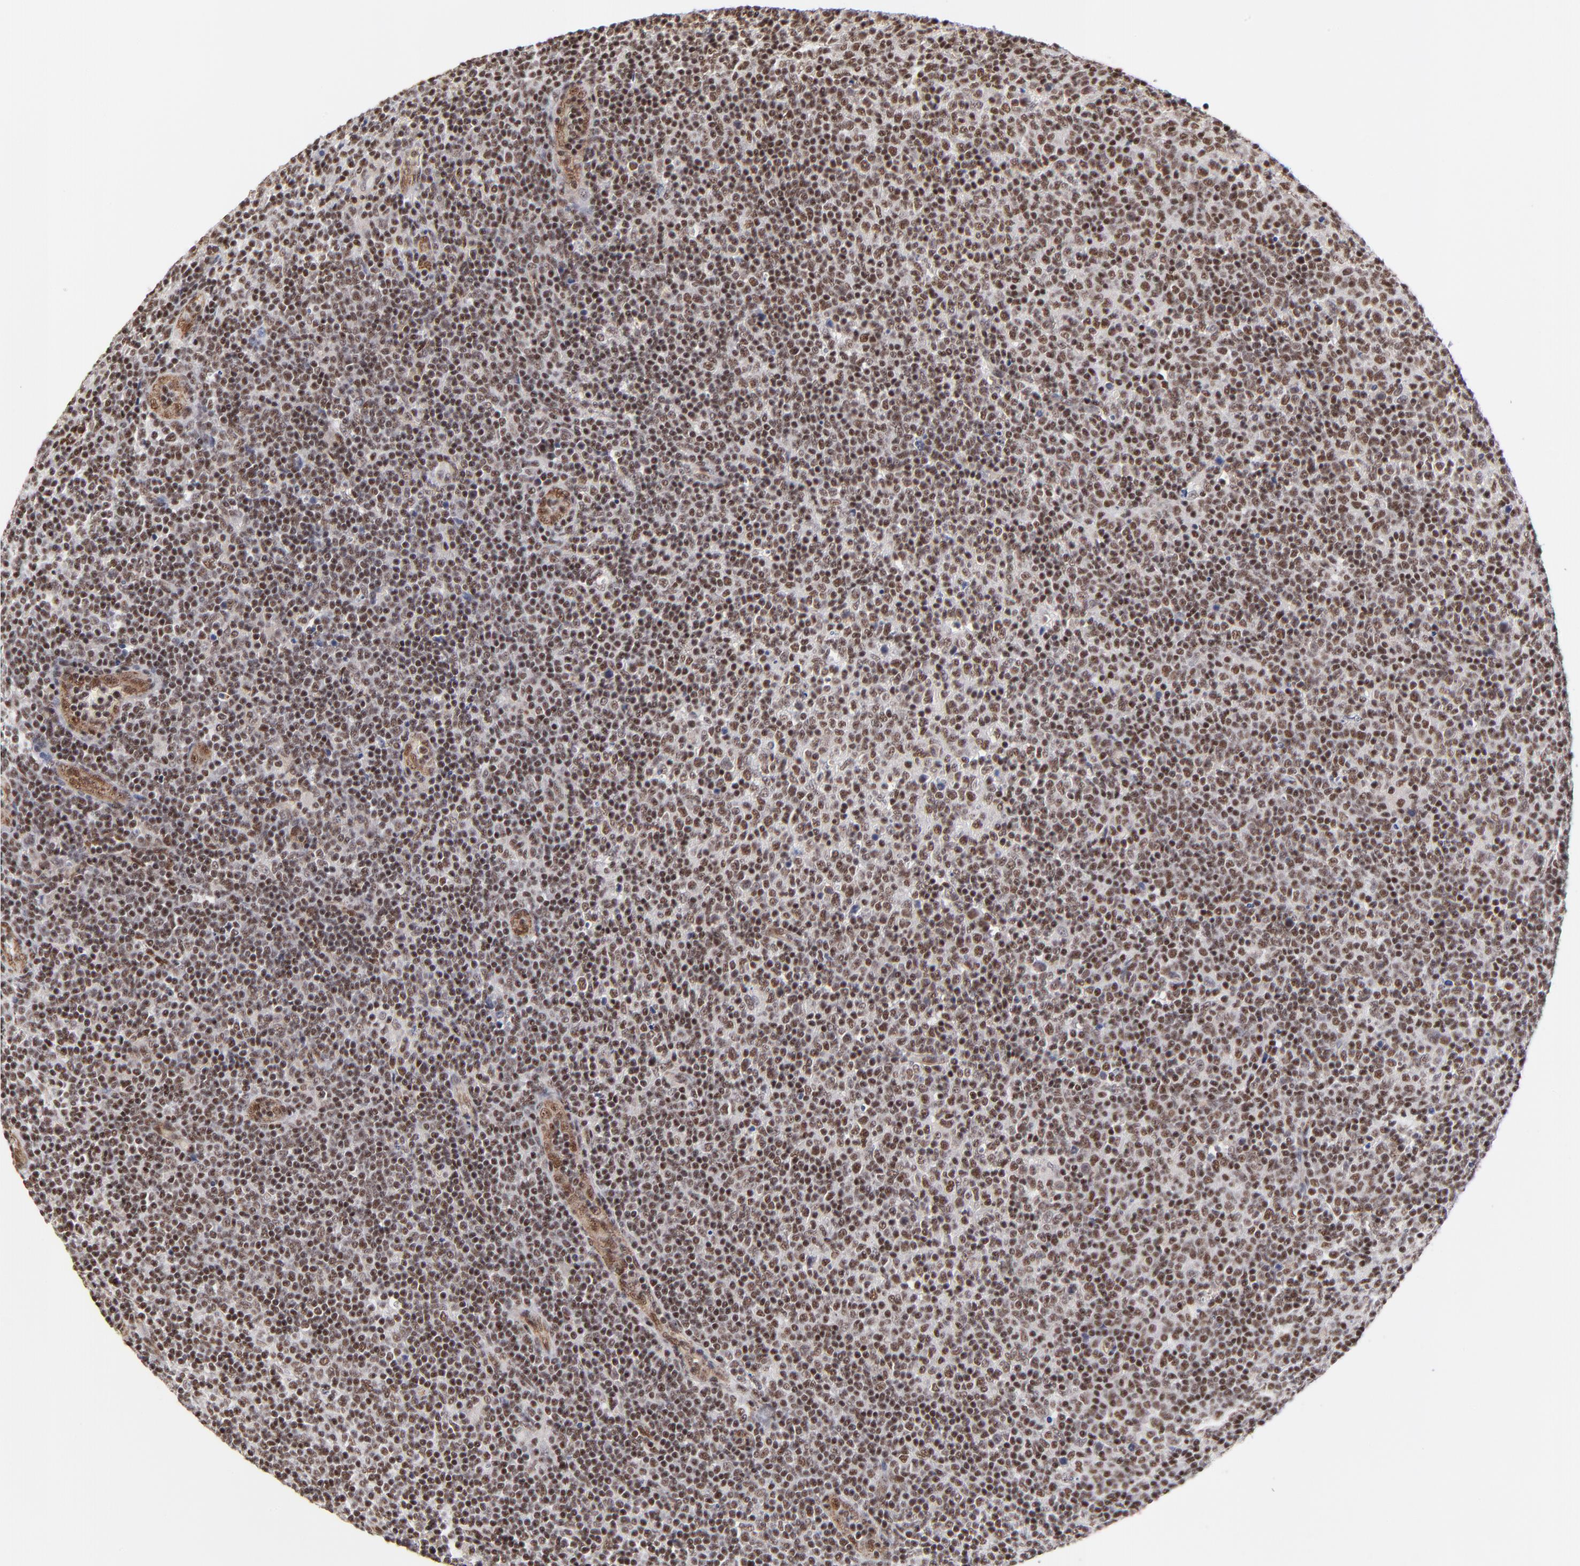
{"staining": {"intensity": "strong", "quantity": ">75%", "location": "nuclear"}, "tissue": "lymphoma", "cell_type": "Tumor cells", "image_type": "cancer", "snomed": [{"axis": "morphology", "description": "Malignant lymphoma, non-Hodgkin's type, Low grade"}, {"axis": "topography", "description": "Lymph node"}], "caption": "Human malignant lymphoma, non-Hodgkin's type (low-grade) stained with a protein marker demonstrates strong staining in tumor cells.", "gene": "GABPA", "patient": {"sex": "male", "age": 70}}